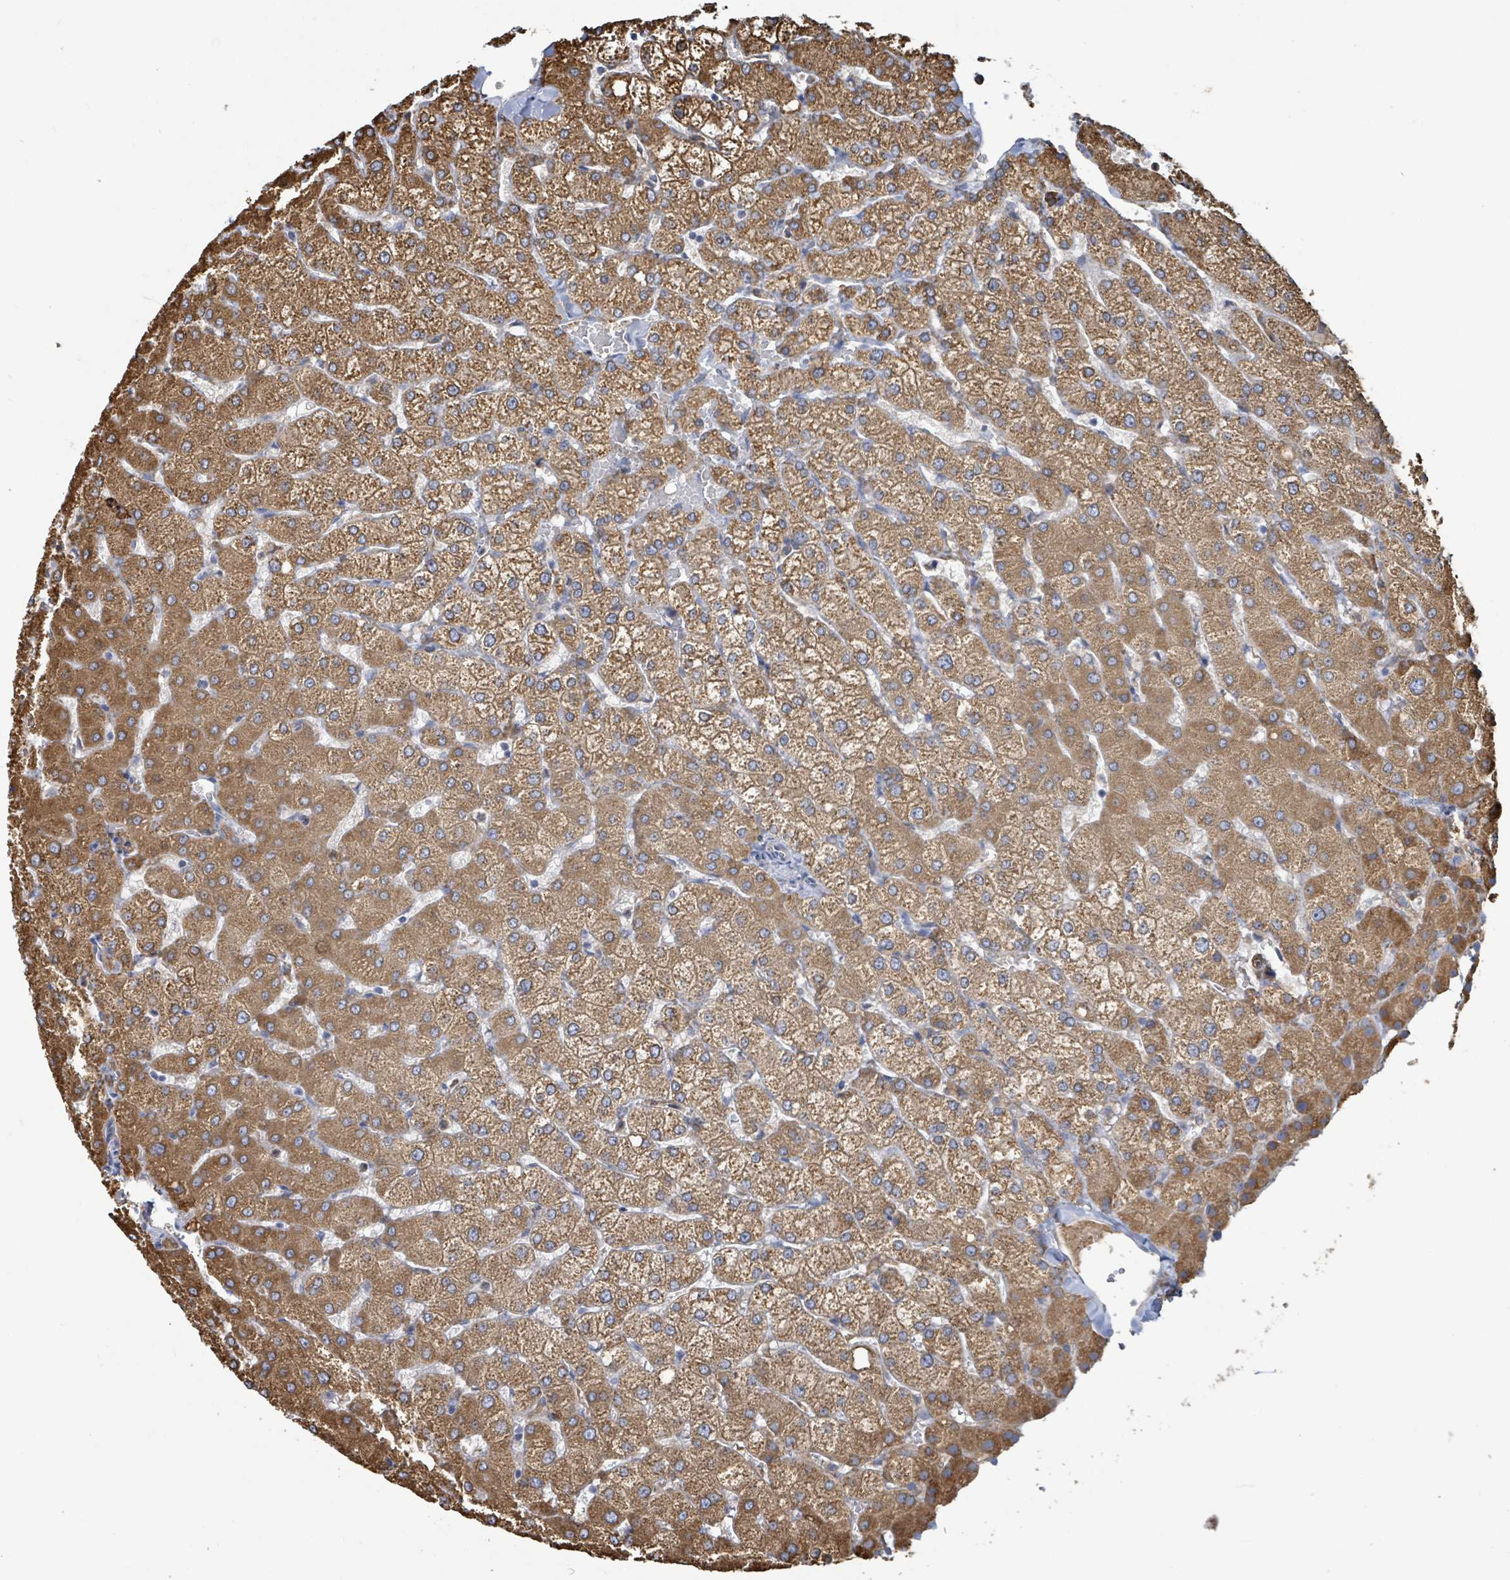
{"staining": {"intensity": "weak", "quantity": ">75%", "location": "cytoplasmic/membranous"}, "tissue": "liver", "cell_type": "Cholangiocytes", "image_type": "normal", "snomed": [{"axis": "morphology", "description": "Normal tissue, NOS"}, {"axis": "topography", "description": "Liver"}], "caption": "DAB (3,3'-diaminobenzidine) immunohistochemical staining of normal liver shows weak cytoplasmic/membranous protein staining in approximately >75% of cholangiocytes.", "gene": "RFPL4AL1", "patient": {"sex": "female", "age": 54}}